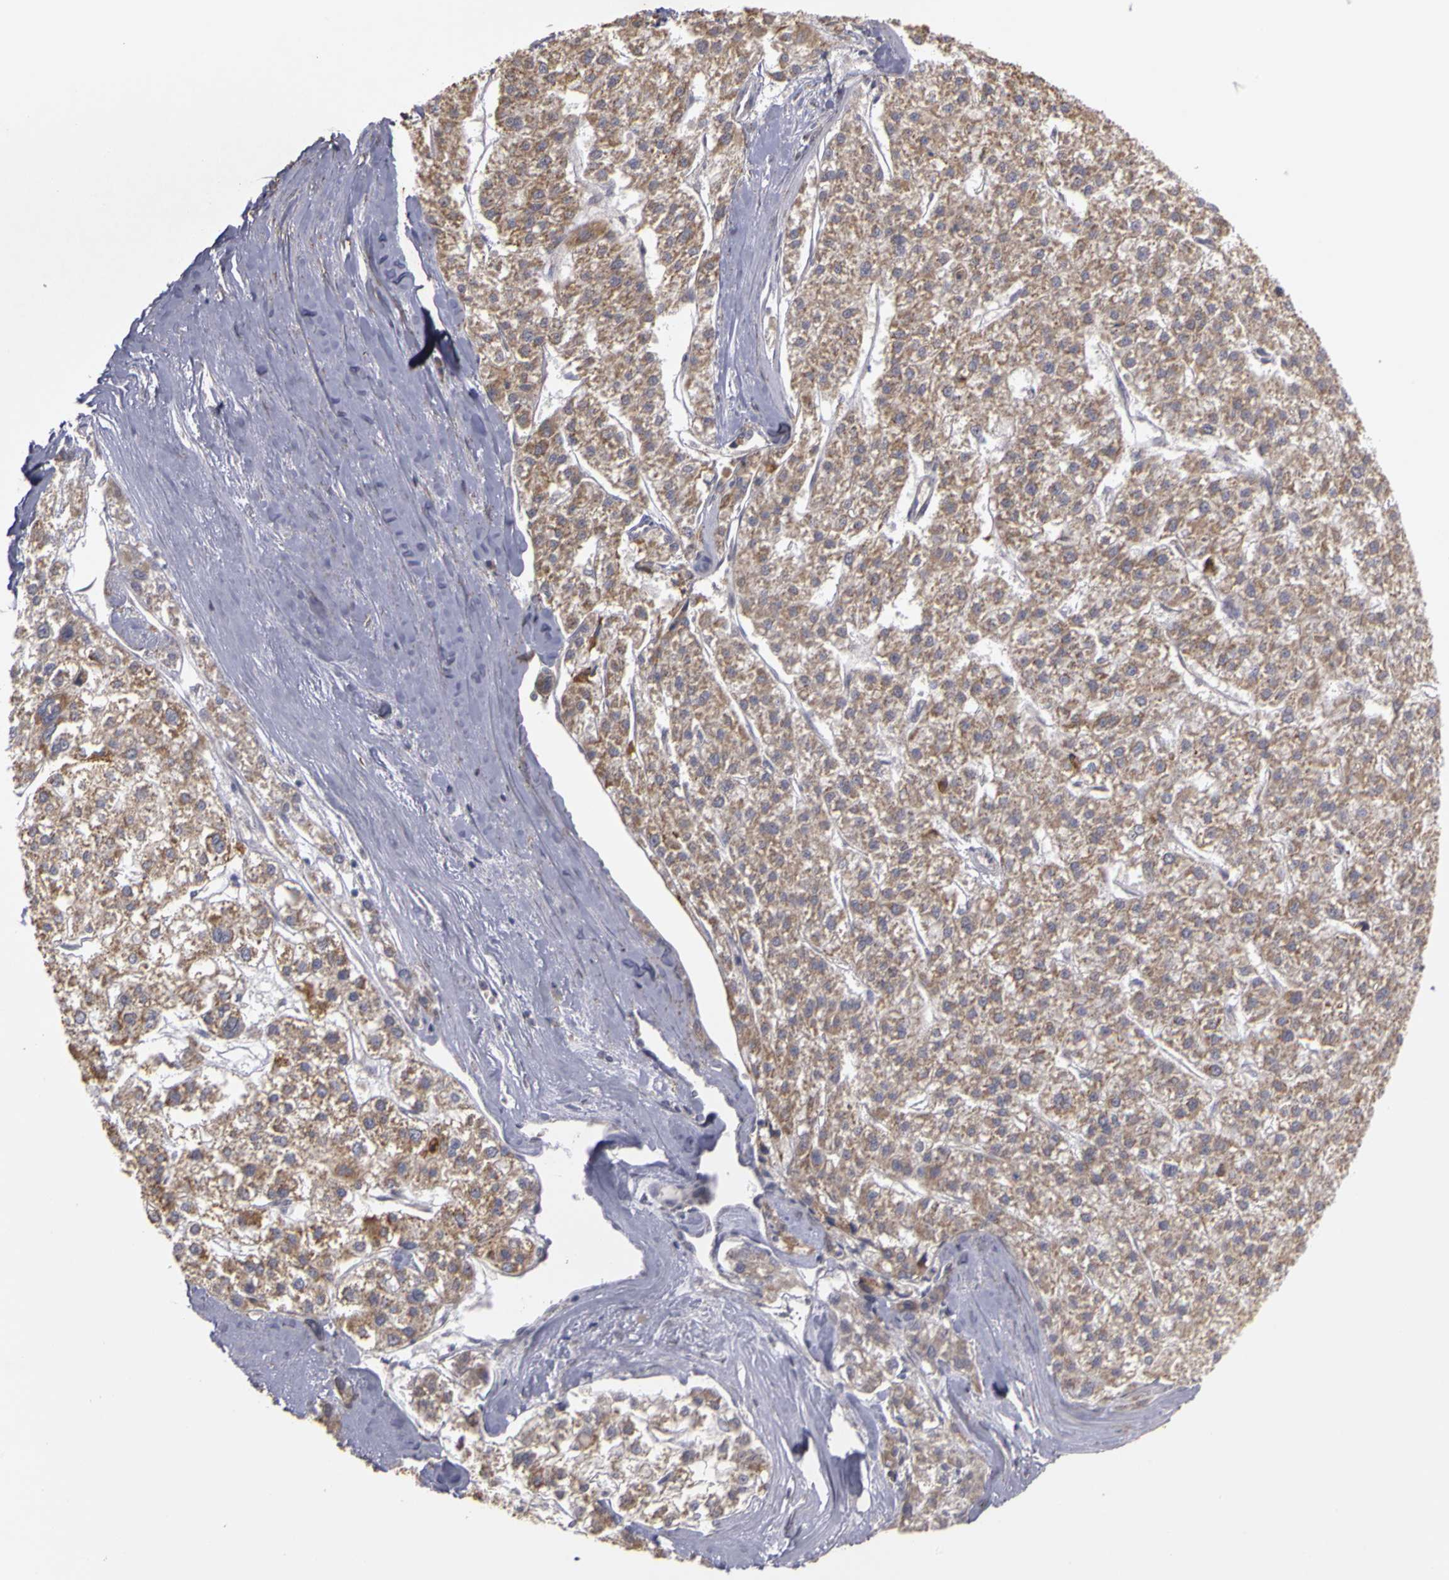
{"staining": {"intensity": "moderate", "quantity": ">75%", "location": "cytoplasmic/membranous"}, "tissue": "liver cancer", "cell_type": "Tumor cells", "image_type": "cancer", "snomed": [{"axis": "morphology", "description": "Carcinoma, Hepatocellular, NOS"}, {"axis": "topography", "description": "Liver"}], "caption": "Protein staining exhibits moderate cytoplasmic/membranous expression in about >75% of tumor cells in liver cancer.", "gene": "FRMD7", "patient": {"sex": "female", "age": 85}}